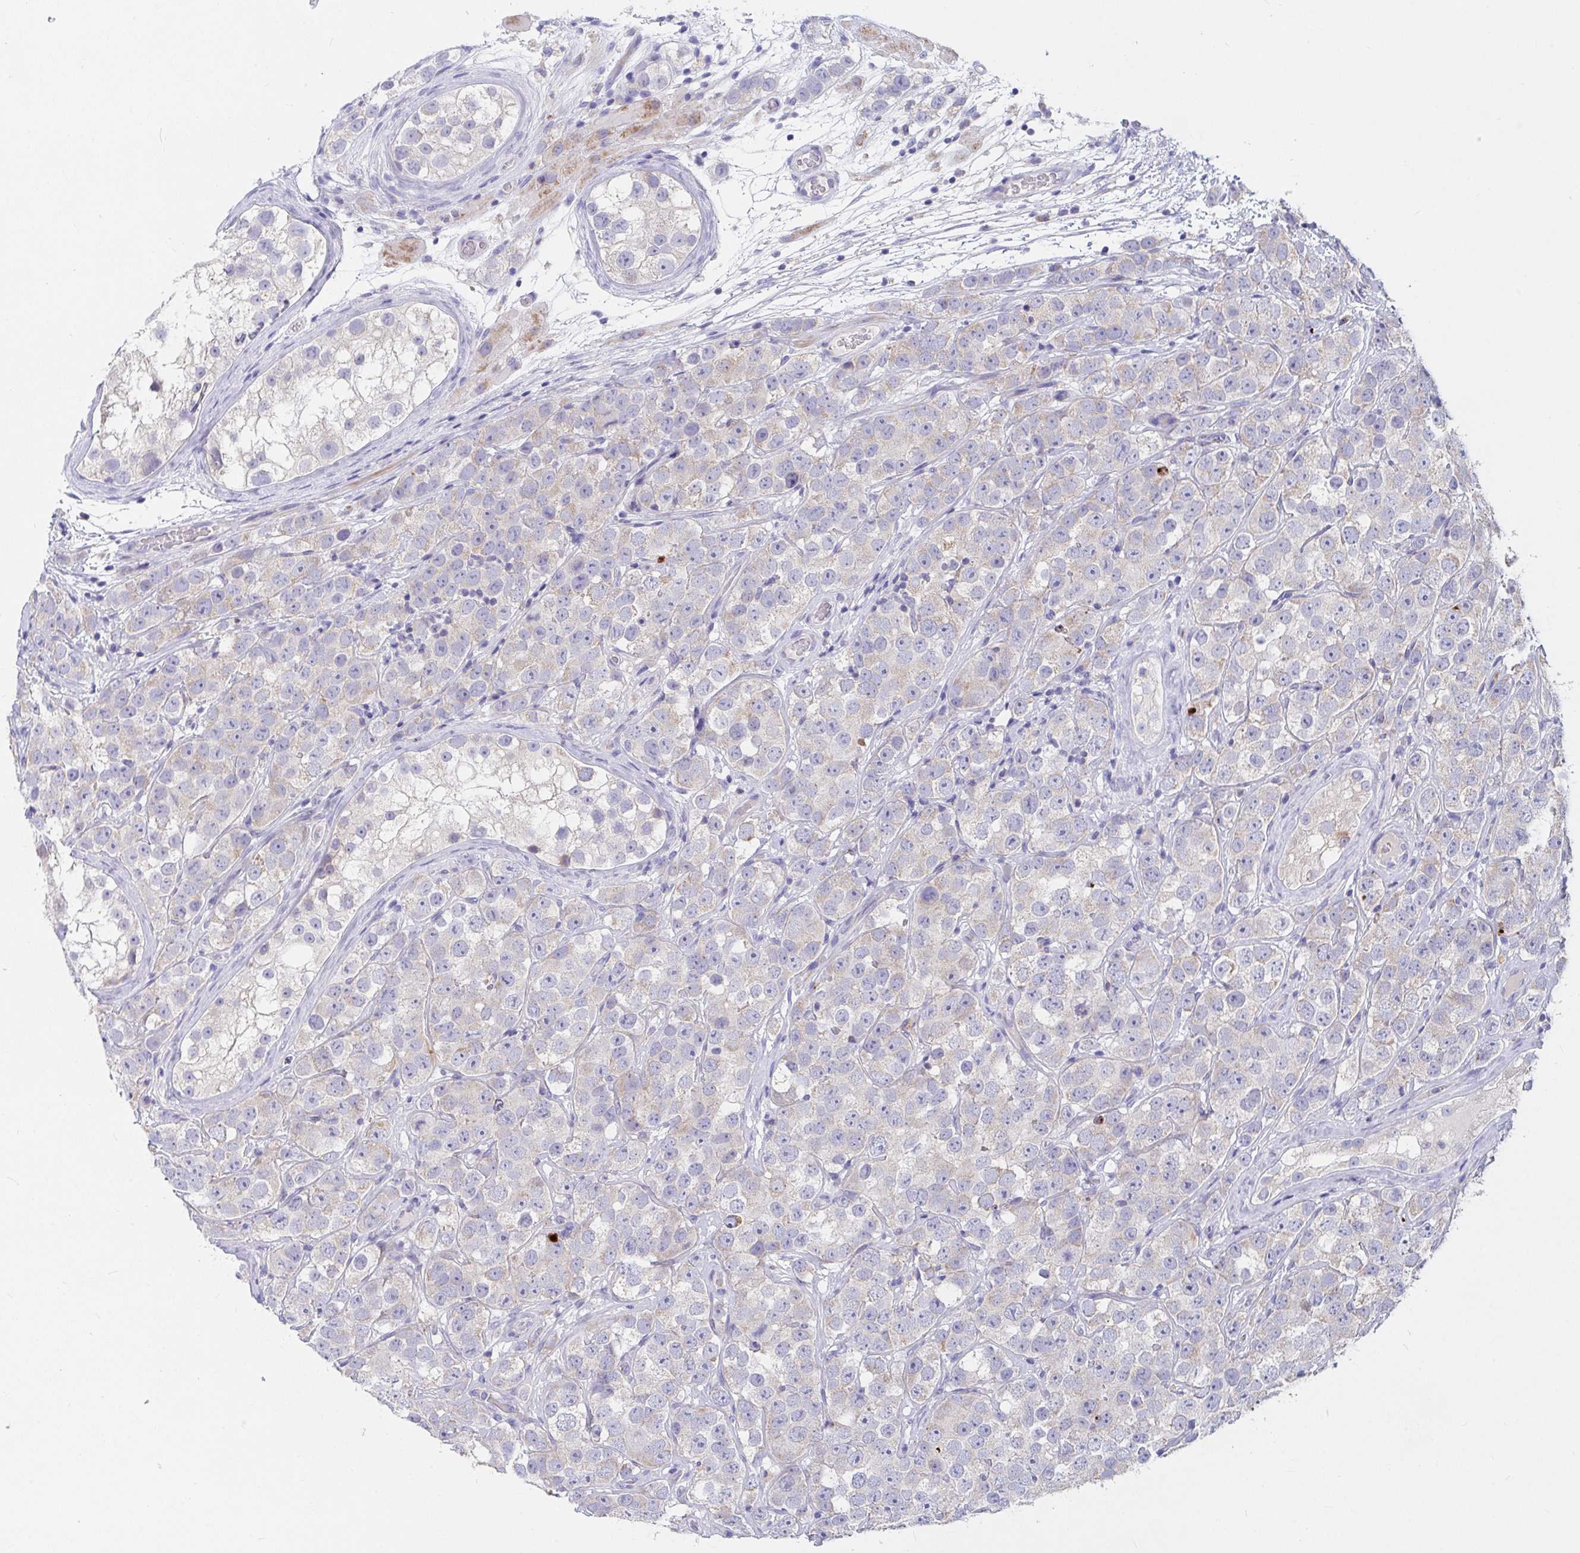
{"staining": {"intensity": "weak", "quantity": ">75%", "location": "cytoplasmic/membranous"}, "tissue": "testis cancer", "cell_type": "Tumor cells", "image_type": "cancer", "snomed": [{"axis": "morphology", "description": "Seminoma, NOS"}, {"axis": "topography", "description": "Testis"}], "caption": "A low amount of weak cytoplasmic/membranous positivity is appreciated in about >75% of tumor cells in testis cancer tissue.", "gene": "ZNF561", "patient": {"sex": "male", "age": 28}}